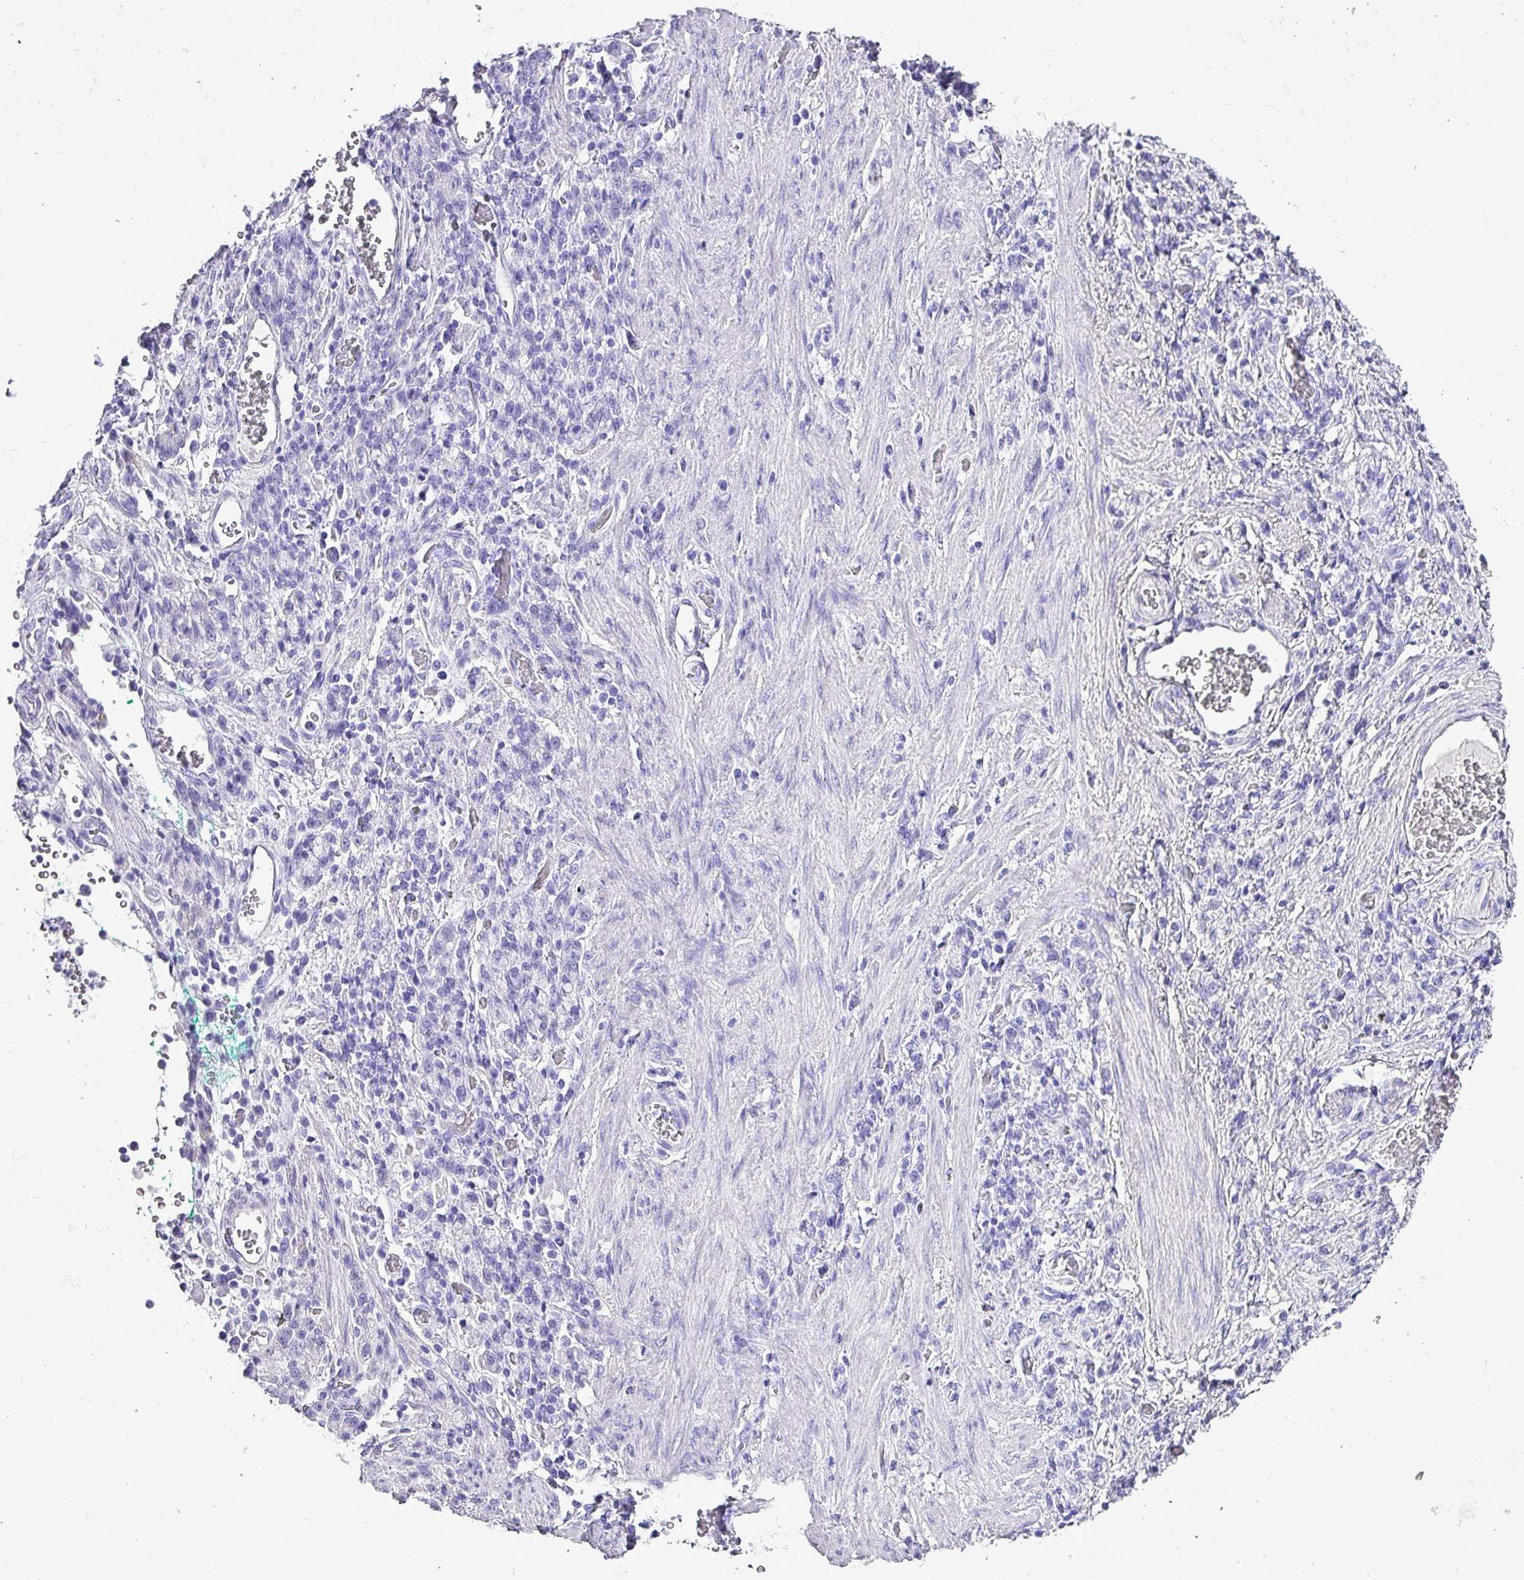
{"staining": {"intensity": "negative", "quantity": "none", "location": "none"}, "tissue": "stomach cancer", "cell_type": "Tumor cells", "image_type": "cancer", "snomed": [{"axis": "morphology", "description": "Adenocarcinoma, NOS"}, {"axis": "topography", "description": "Stomach"}], "caption": "Immunohistochemistry photomicrograph of stomach cancer stained for a protein (brown), which displays no staining in tumor cells. Nuclei are stained in blue.", "gene": "KRT6C", "patient": {"sex": "male", "age": 77}}